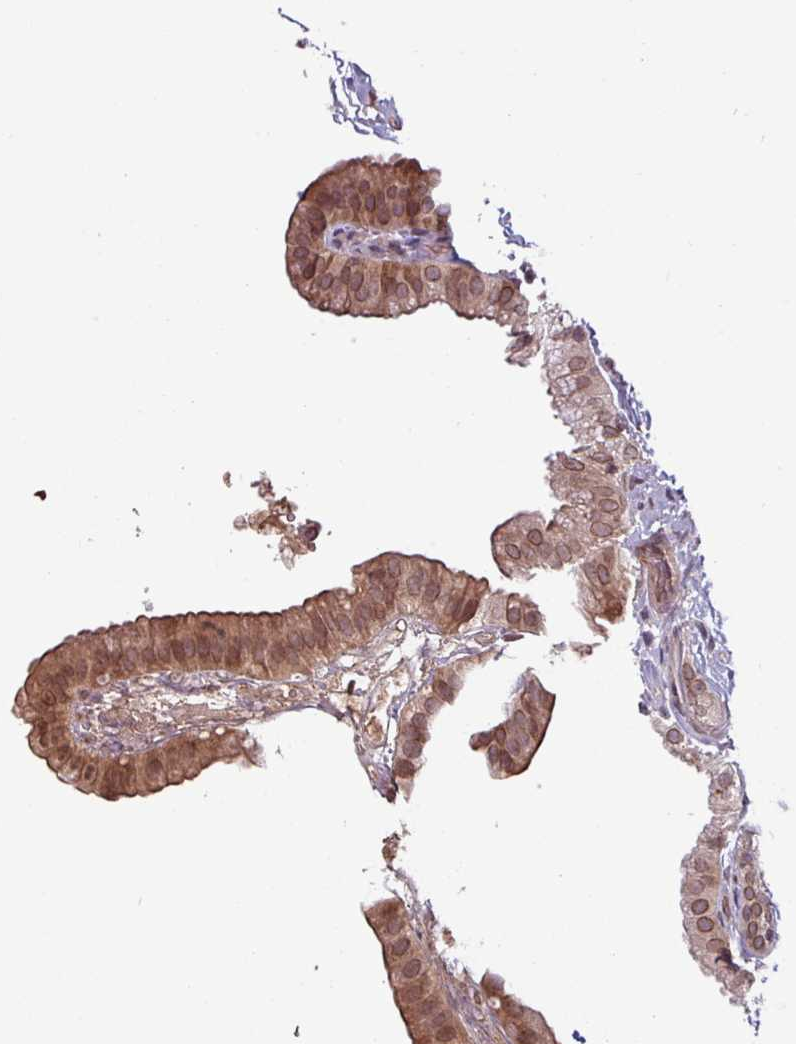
{"staining": {"intensity": "moderate", "quantity": ">75%", "location": "cytoplasmic/membranous,nuclear"}, "tissue": "gallbladder", "cell_type": "Glandular cells", "image_type": "normal", "snomed": [{"axis": "morphology", "description": "Normal tissue, NOS"}, {"axis": "topography", "description": "Gallbladder"}], "caption": "DAB (3,3'-diaminobenzidine) immunohistochemical staining of unremarkable gallbladder exhibits moderate cytoplasmic/membranous,nuclear protein staining in about >75% of glandular cells. Using DAB (3,3'-diaminobenzidine) (brown) and hematoxylin (blue) stains, captured at high magnification using brightfield microscopy.", "gene": "RBM4B", "patient": {"sex": "female", "age": 61}}